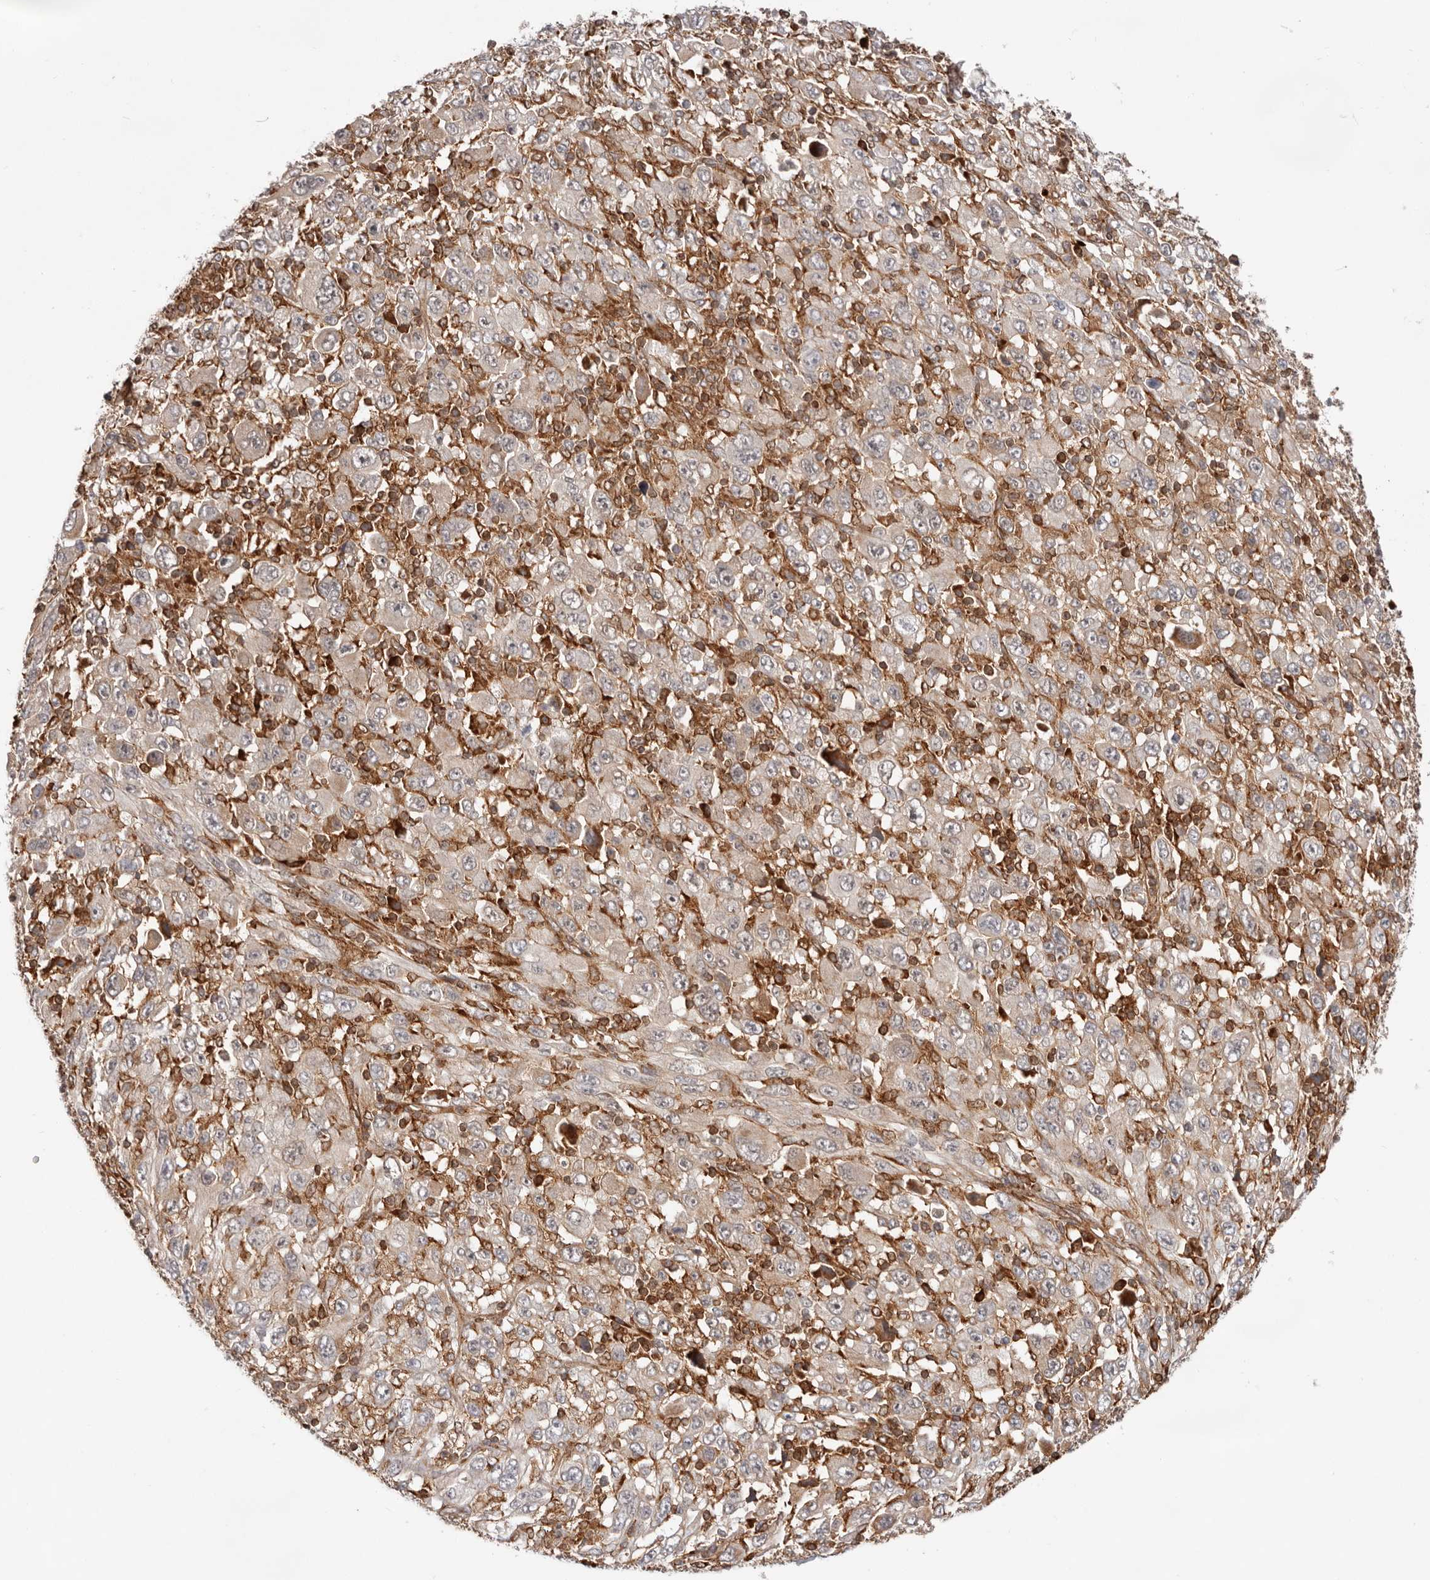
{"staining": {"intensity": "weak", "quantity": "25%-75%", "location": "cytoplasmic/membranous"}, "tissue": "melanoma", "cell_type": "Tumor cells", "image_type": "cancer", "snomed": [{"axis": "morphology", "description": "Malignant melanoma, Metastatic site"}, {"axis": "topography", "description": "Skin"}], "caption": "Protein analysis of melanoma tissue exhibits weak cytoplasmic/membranous expression in about 25%-75% of tumor cells.", "gene": "RNF213", "patient": {"sex": "female", "age": 56}}